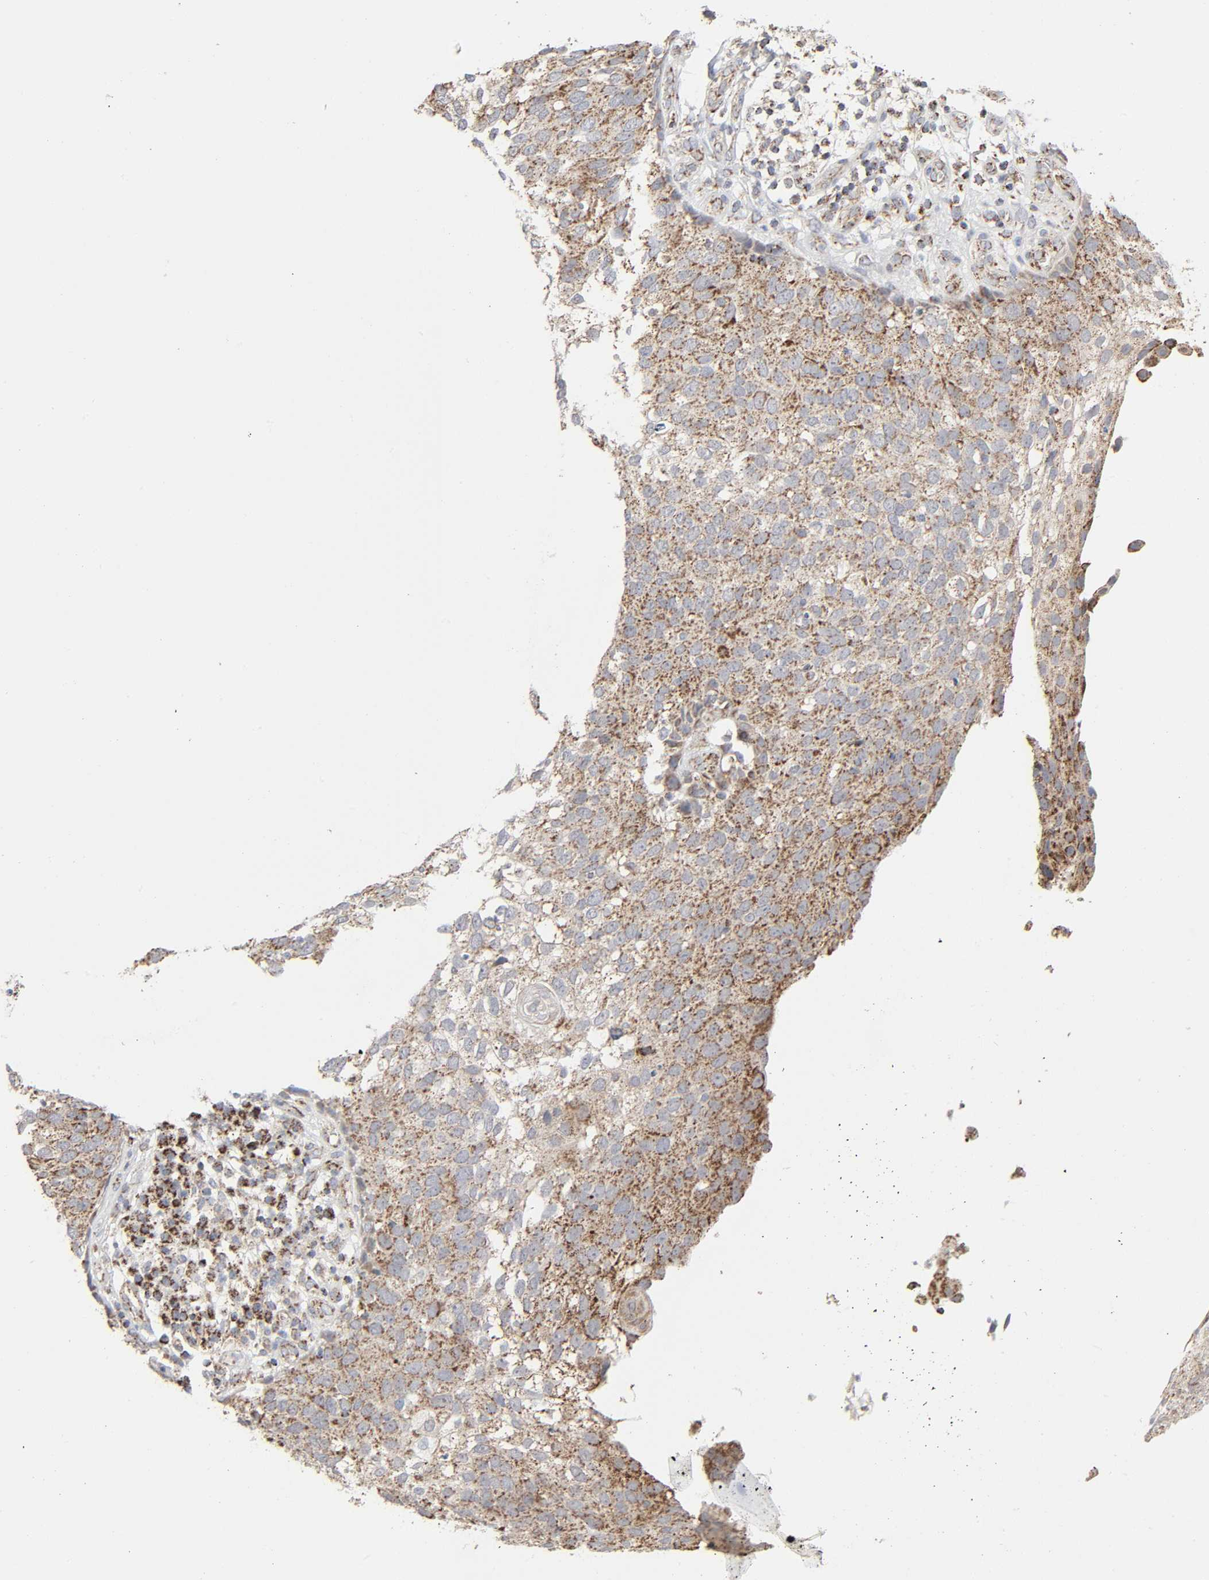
{"staining": {"intensity": "strong", "quantity": ">75%", "location": "cytoplasmic/membranous"}, "tissue": "skin cancer", "cell_type": "Tumor cells", "image_type": "cancer", "snomed": [{"axis": "morphology", "description": "Squamous cell carcinoma, NOS"}, {"axis": "topography", "description": "Skin"}], "caption": "The image reveals a brown stain indicating the presence of a protein in the cytoplasmic/membranous of tumor cells in skin cancer. The staining was performed using DAB to visualize the protein expression in brown, while the nuclei were stained in blue with hematoxylin (Magnification: 20x).", "gene": "SYT16", "patient": {"sex": "male", "age": 87}}